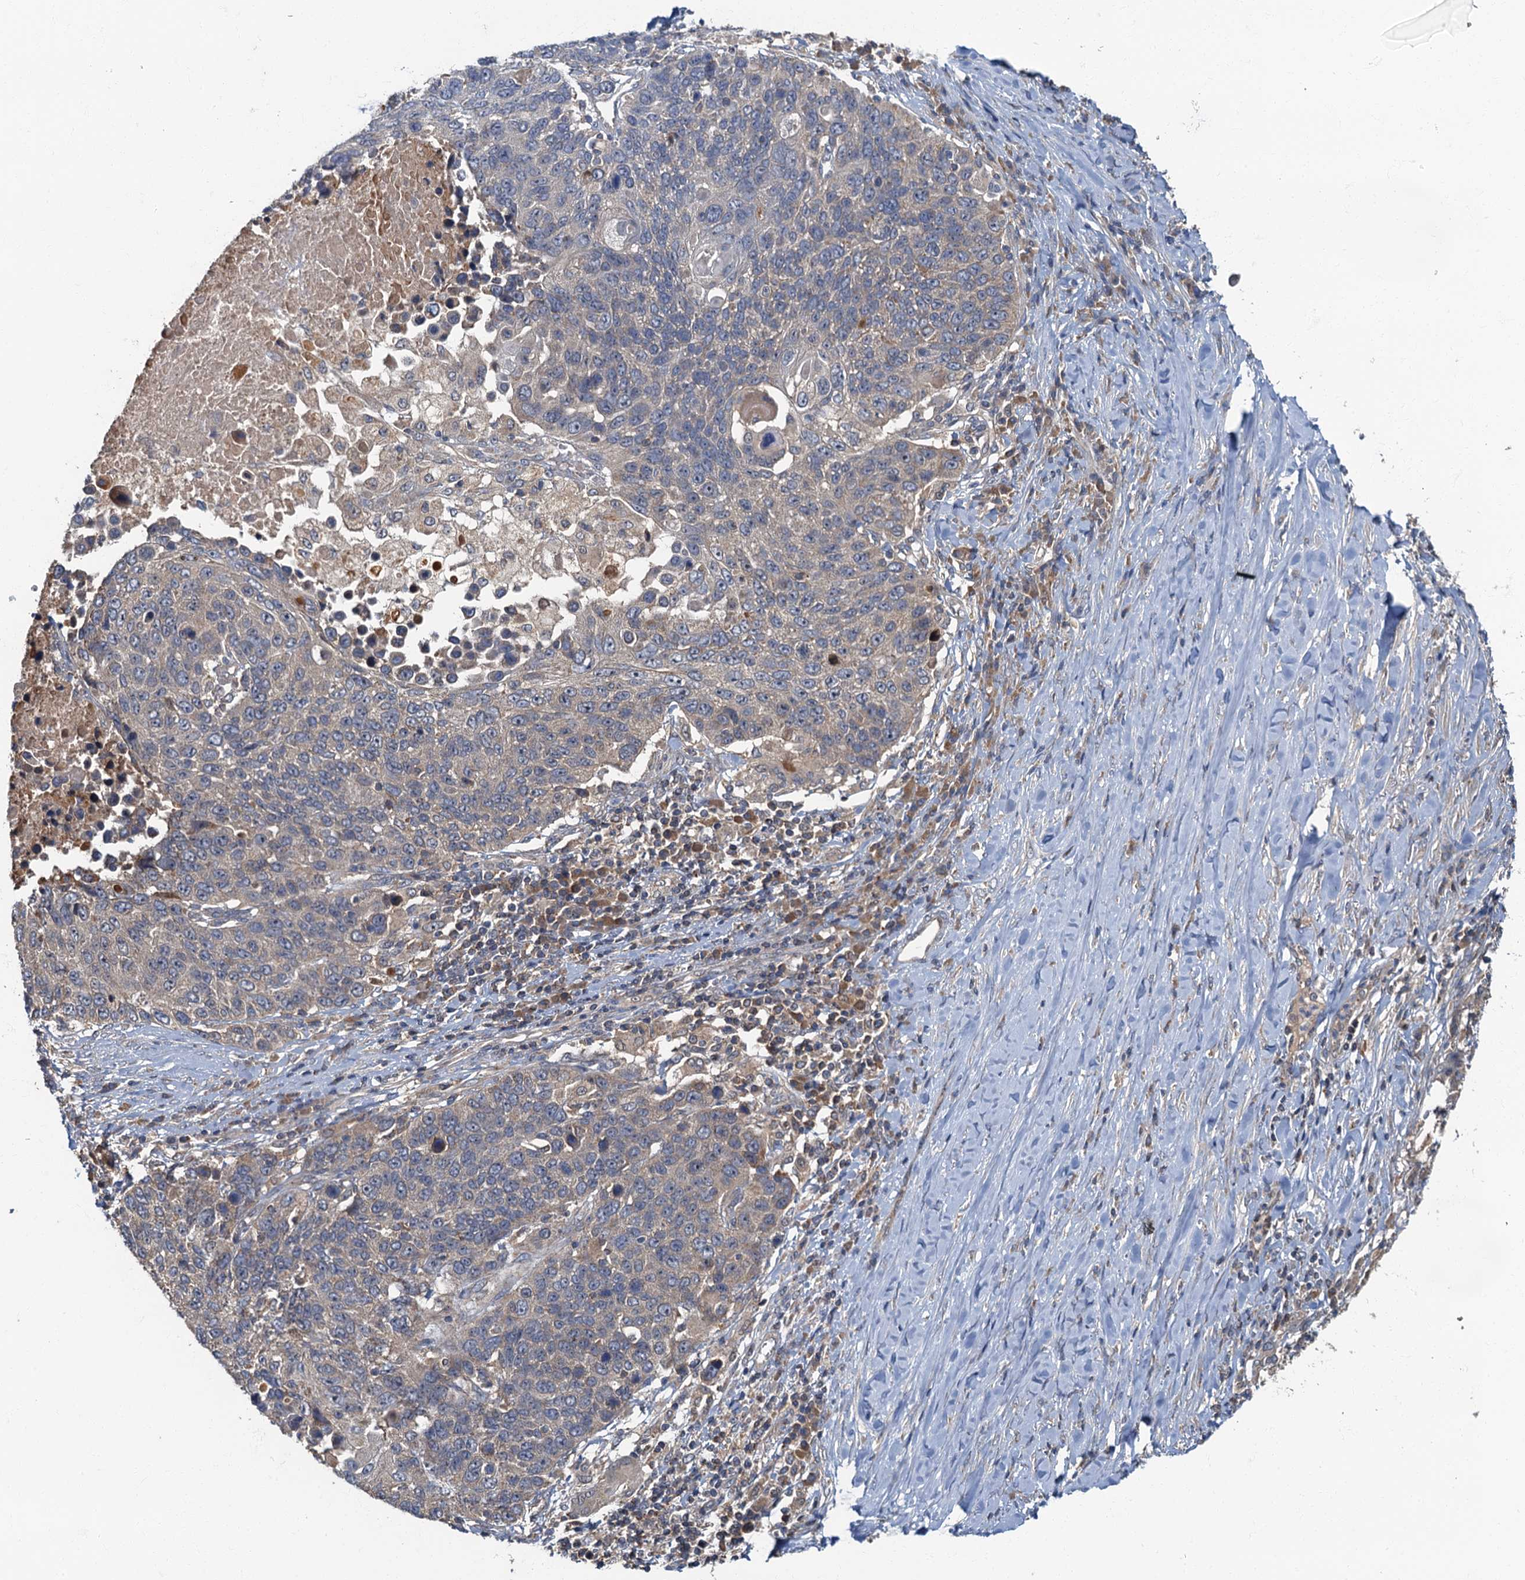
{"staining": {"intensity": "weak", "quantity": "25%-75%", "location": "cytoplasmic/membranous"}, "tissue": "lung cancer", "cell_type": "Tumor cells", "image_type": "cancer", "snomed": [{"axis": "morphology", "description": "Normal tissue, NOS"}, {"axis": "morphology", "description": "Squamous cell carcinoma, NOS"}, {"axis": "topography", "description": "Lymph node"}, {"axis": "topography", "description": "Lung"}], "caption": "This image shows squamous cell carcinoma (lung) stained with immunohistochemistry (IHC) to label a protein in brown. The cytoplasmic/membranous of tumor cells show weak positivity for the protein. Nuclei are counter-stained blue.", "gene": "WDCP", "patient": {"sex": "male", "age": 66}}